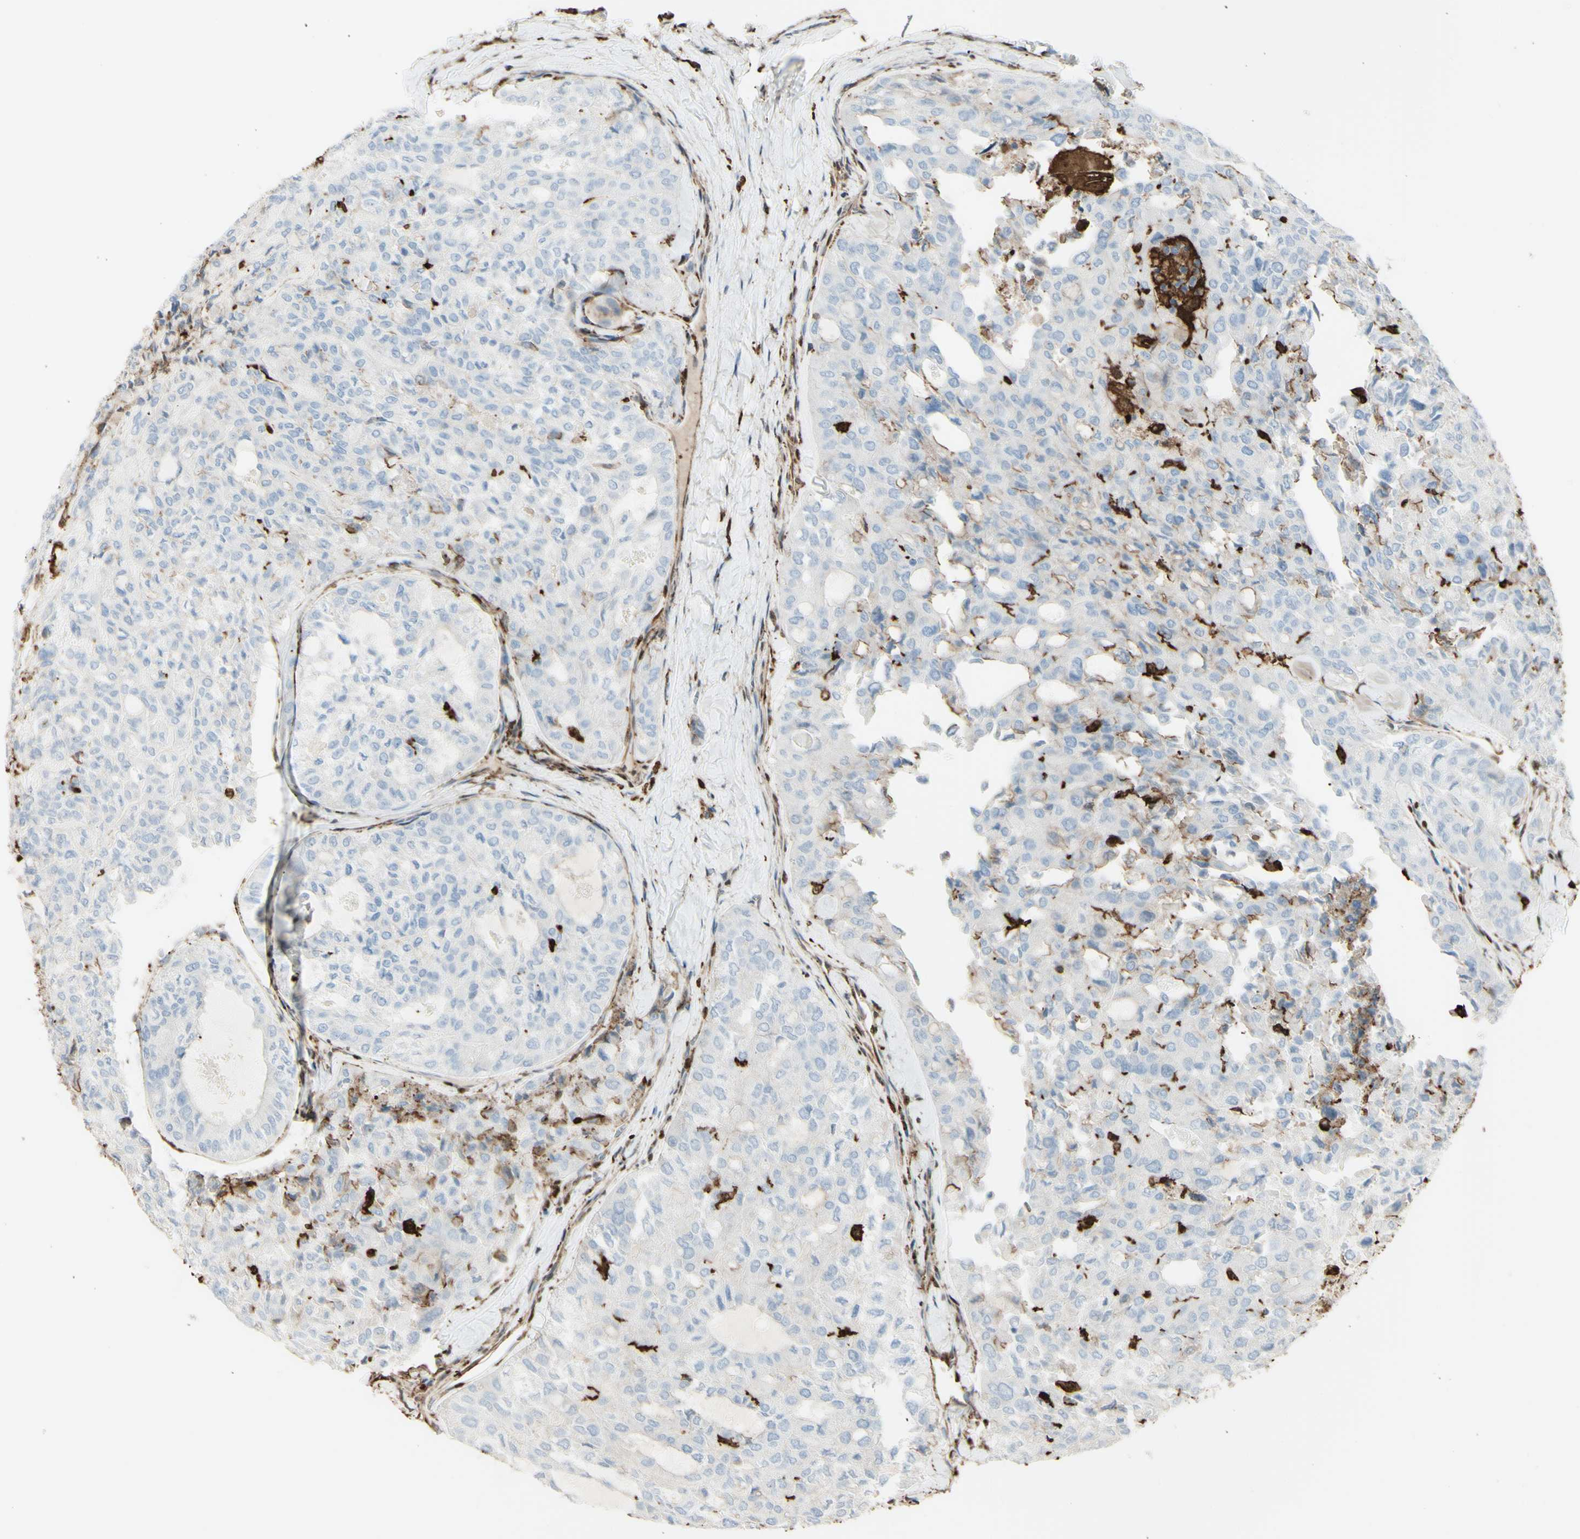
{"staining": {"intensity": "negative", "quantity": "none", "location": "none"}, "tissue": "thyroid cancer", "cell_type": "Tumor cells", "image_type": "cancer", "snomed": [{"axis": "morphology", "description": "Follicular adenoma carcinoma, NOS"}, {"axis": "topography", "description": "Thyroid gland"}], "caption": "A high-resolution photomicrograph shows IHC staining of thyroid cancer (follicular adenoma carcinoma), which reveals no significant expression in tumor cells.", "gene": "GSN", "patient": {"sex": "male", "age": 75}}